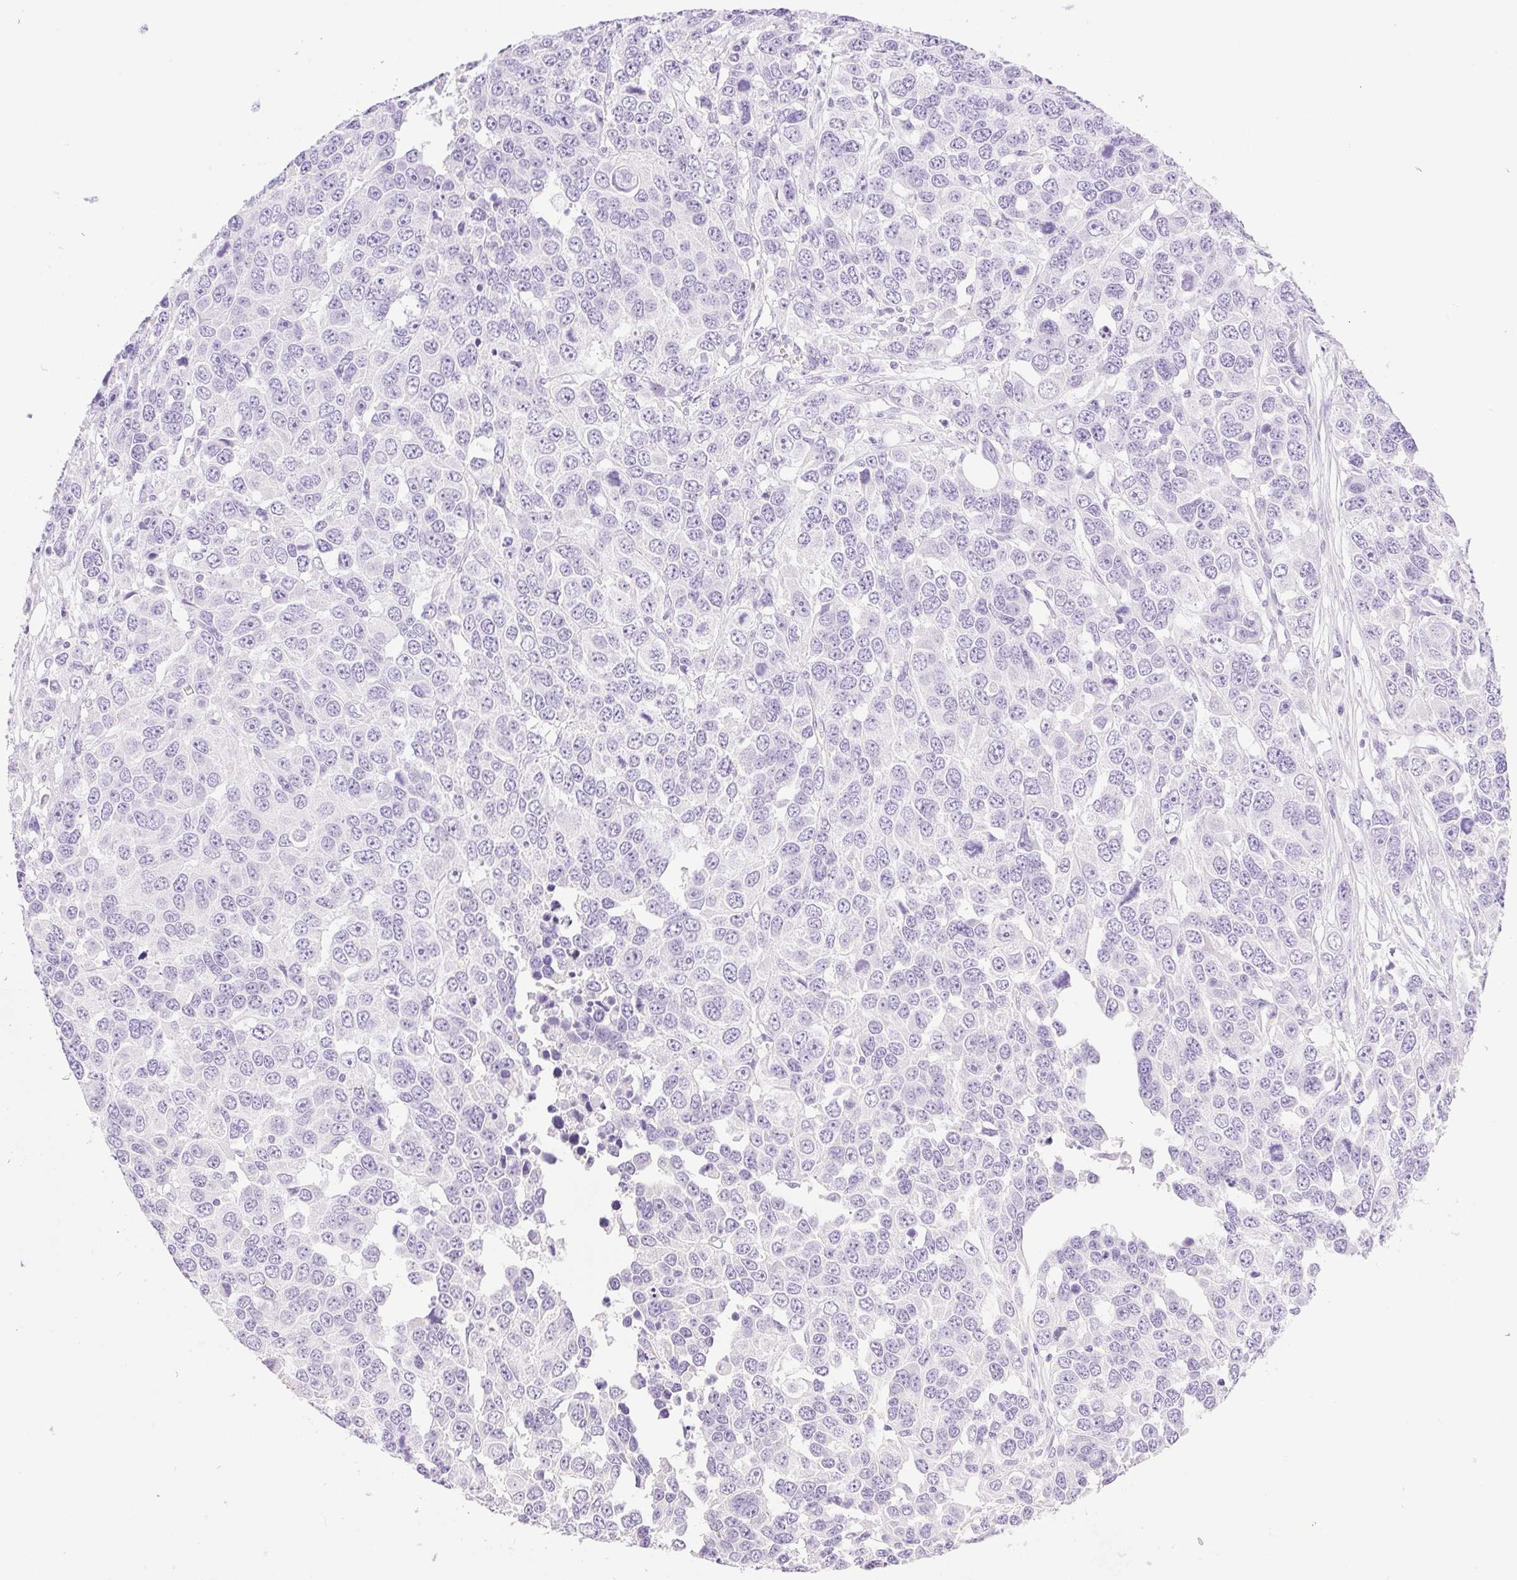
{"staining": {"intensity": "negative", "quantity": "none", "location": "none"}, "tissue": "ovarian cancer", "cell_type": "Tumor cells", "image_type": "cancer", "snomed": [{"axis": "morphology", "description": "Cystadenocarcinoma, serous, NOS"}, {"axis": "topography", "description": "Ovary"}], "caption": "This is an immunohistochemistry photomicrograph of serous cystadenocarcinoma (ovarian). There is no expression in tumor cells.", "gene": "SP140L", "patient": {"sex": "female", "age": 76}}